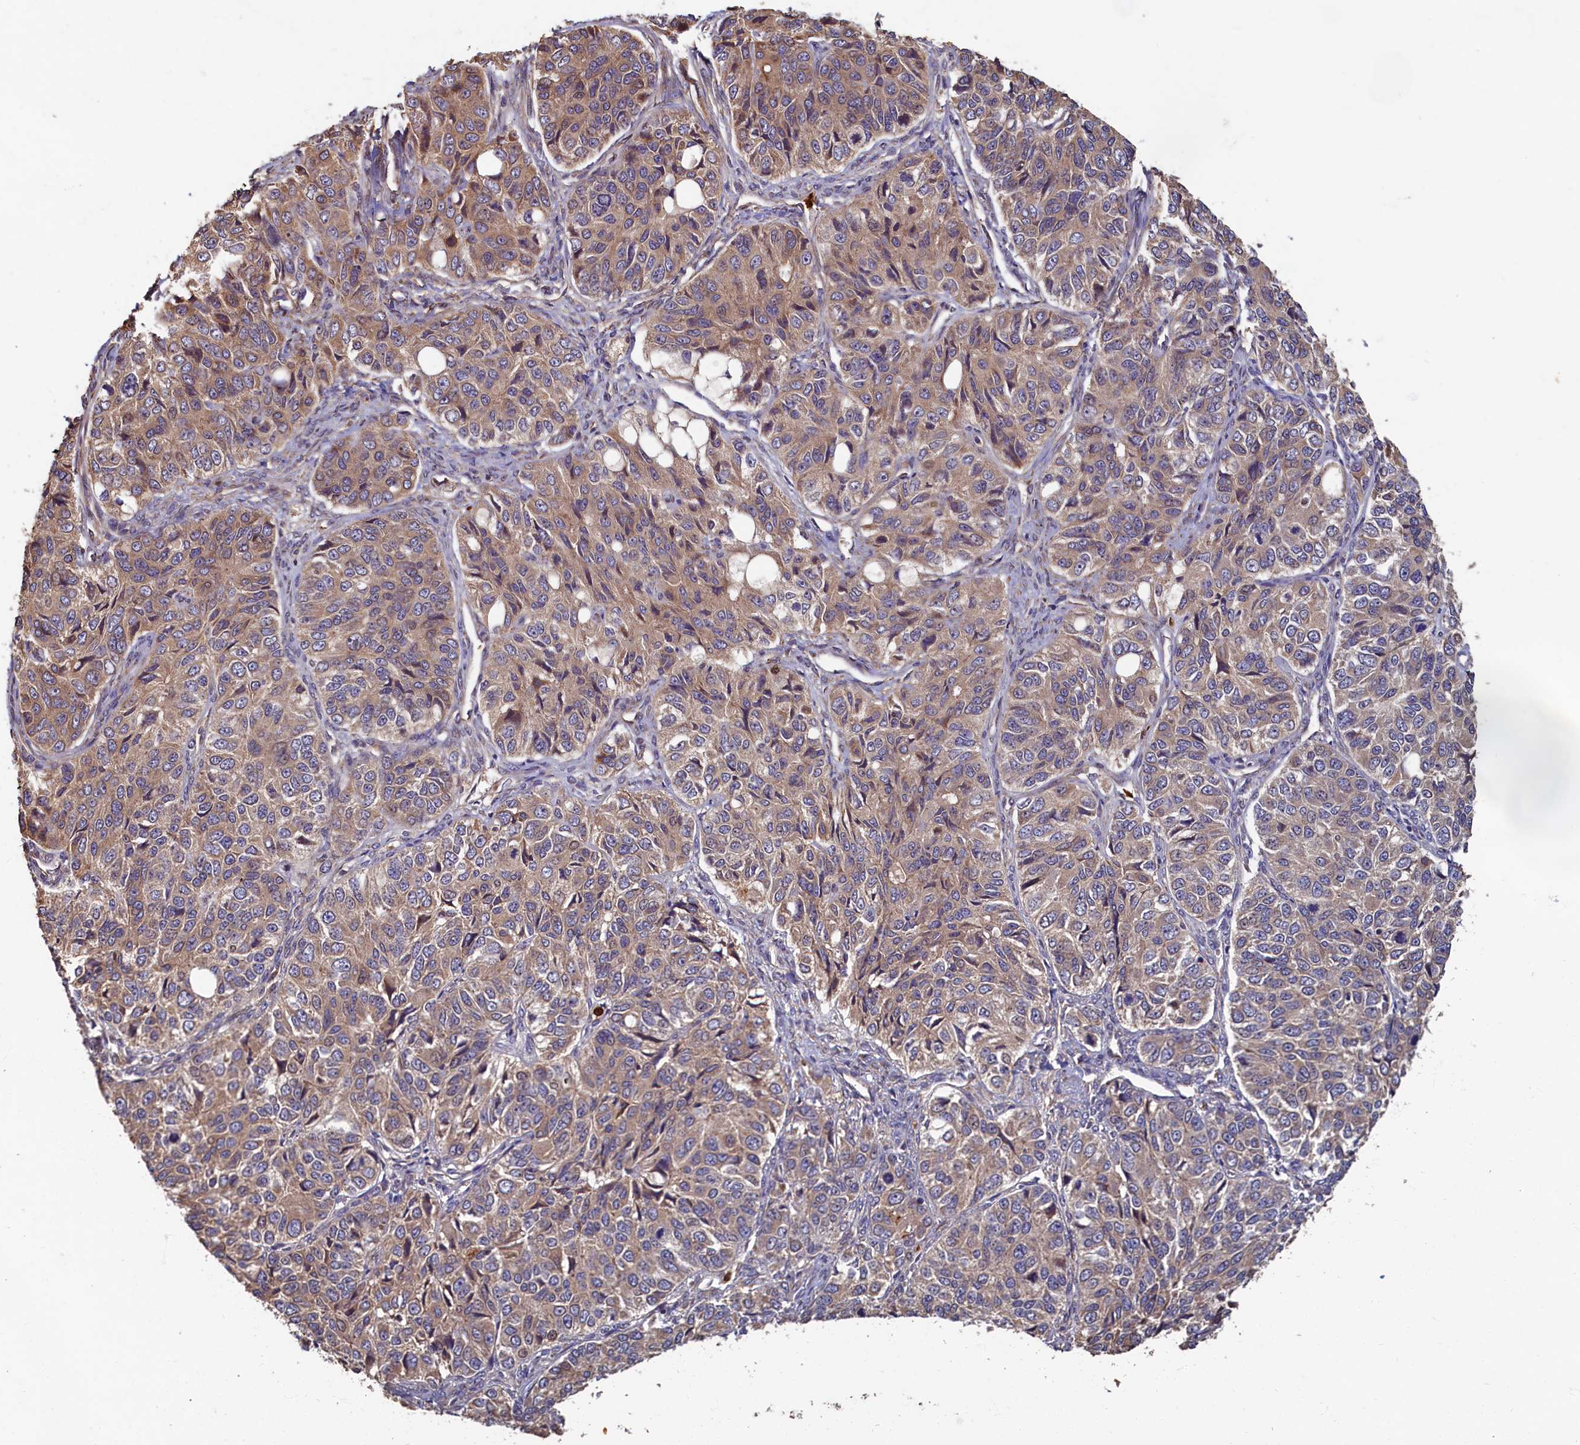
{"staining": {"intensity": "moderate", "quantity": ">75%", "location": "cytoplasmic/membranous"}, "tissue": "ovarian cancer", "cell_type": "Tumor cells", "image_type": "cancer", "snomed": [{"axis": "morphology", "description": "Carcinoma, endometroid"}, {"axis": "topography", "description": "Ovary"}], "caption": "Moderate cytoplasmic/membranous protein positivity is appreciated in about >75% of tumor cells in ovarian cancer (endometroid carcinoma).", "gene": "CCDC102B", "patient": {"sex": "female", "age": 51}}